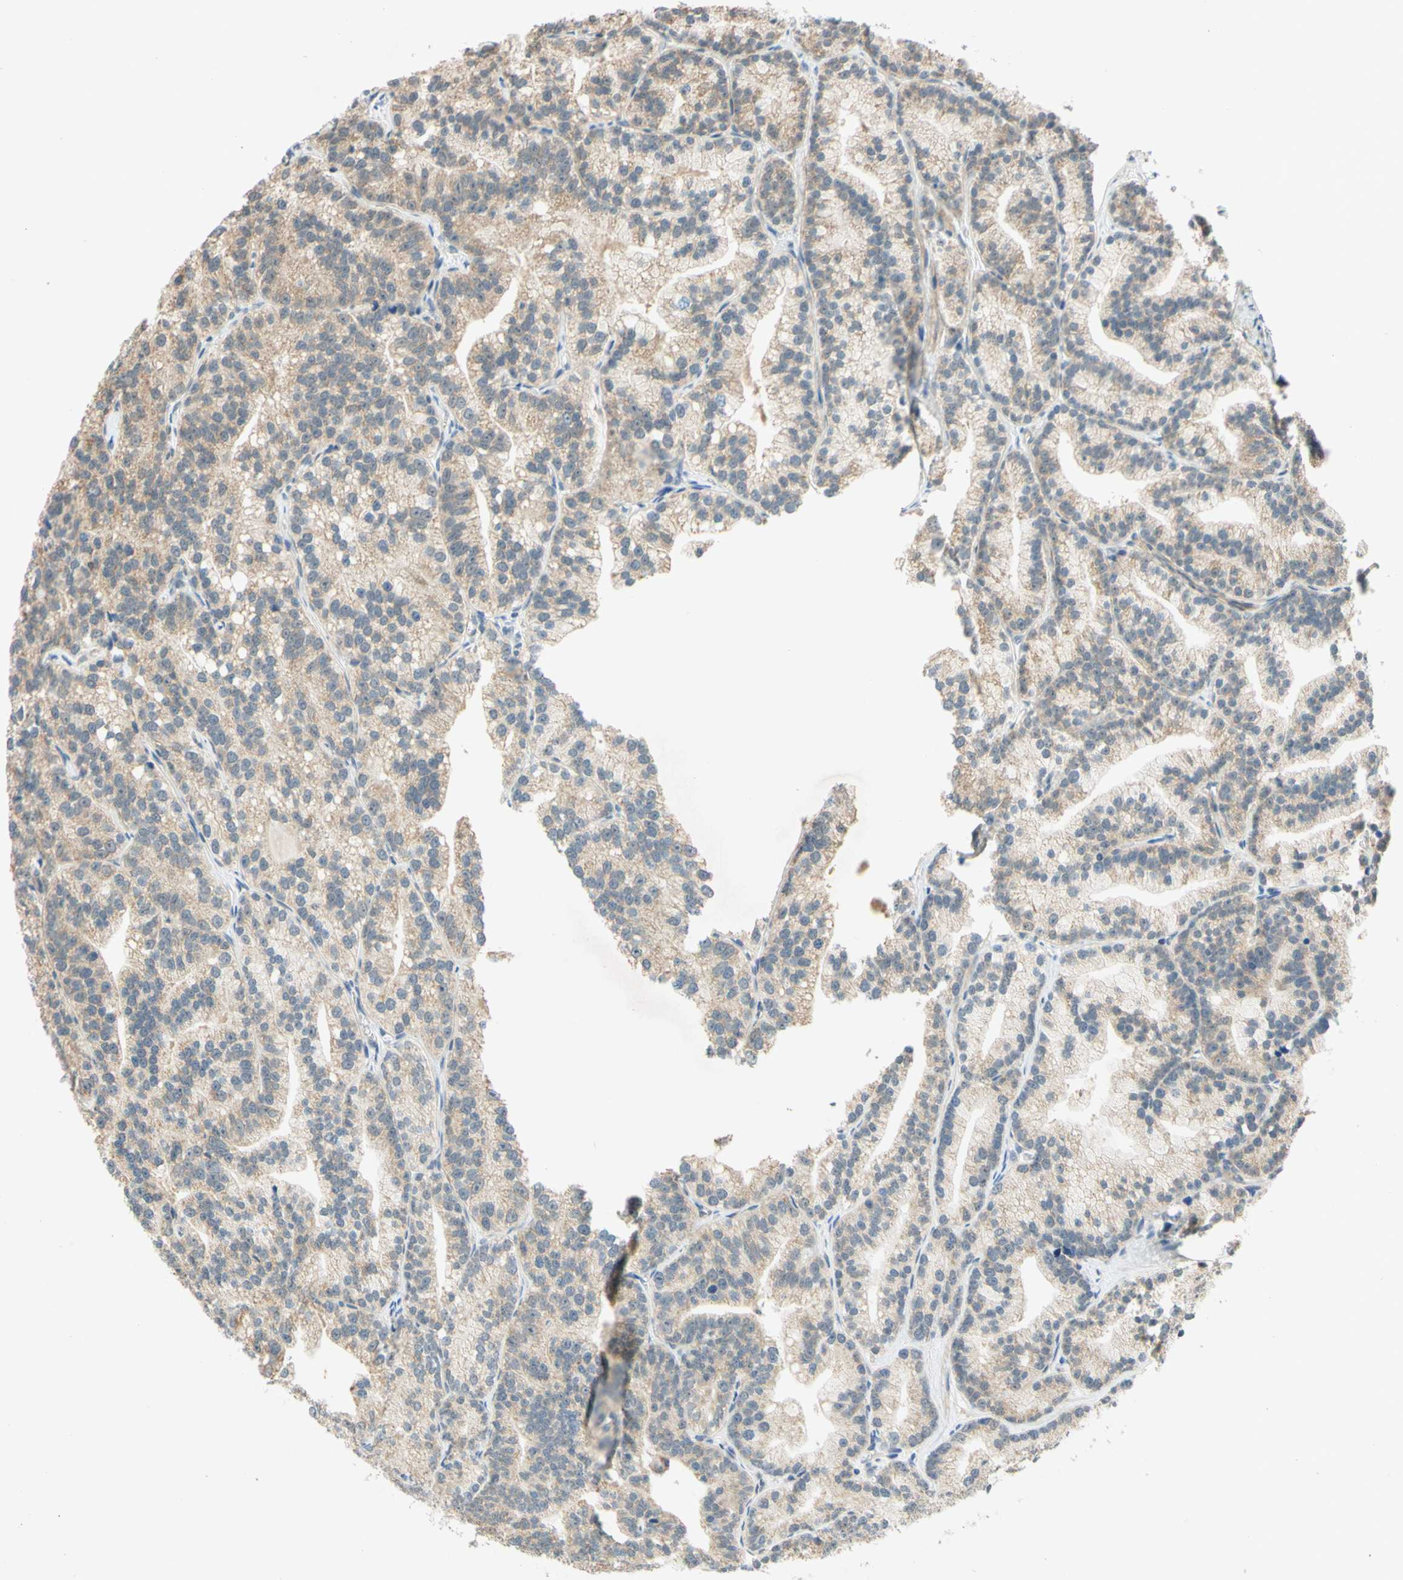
{"staining": {"intensity": "weak", "quantity": ">75%", "location": "cytoplasmic/membranous"}, "tissue": "prostate cancer", "cell_type": "Tumor cells", "image_type": "cancer", "snomed": [{"axis": "morphology", "description": "Adenocarcinoma, Low grade"}, {"axis": "topography", "description": "Prostate"}], "caption": "Immunohistochemistry (IHC) (DAB) staining of human prostate adenocarcinoma (low-grade) reveals weak cytoplasmic/membranous protein expression in approximately >75% of tumor cells.", "gene": "GATA1", "patient": {"sex": "male", "age": 89}}